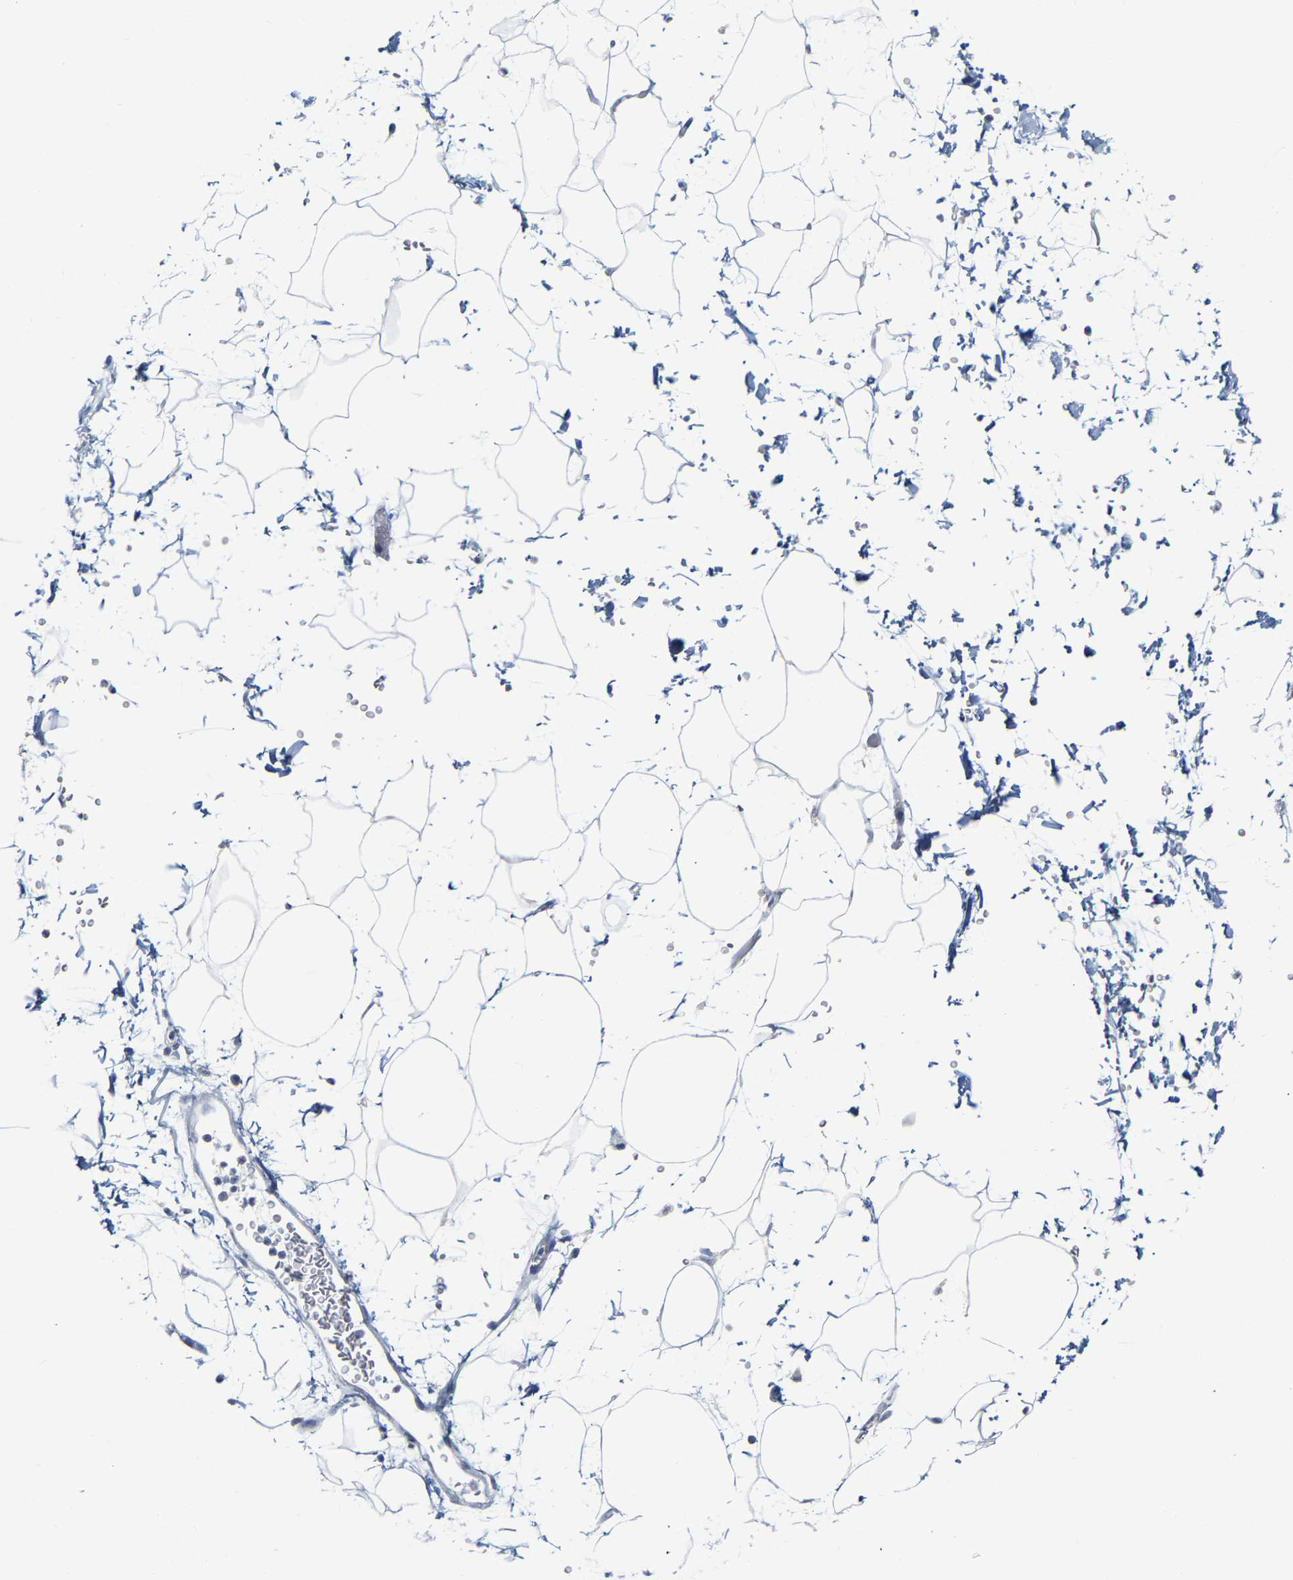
{"staining": {"intensity": "negative", "quantity": "none", "location": "none"}, "tissue": "adipose tissue", "cell_type": "Adipocytes", "image_type": "normal", "snomed": [{"axis": "morphology", "description": "Normal tissue, NOS"}, {"axis": "topography", "description": "Soft tissue"}], "caption": "This is a image of immunohistochemistry (IHC) staining of normal adipose tissue, which shows no expression in adipocytes.", "gene": "GNAS", "patient": {"sex": "male", "age": 72}}